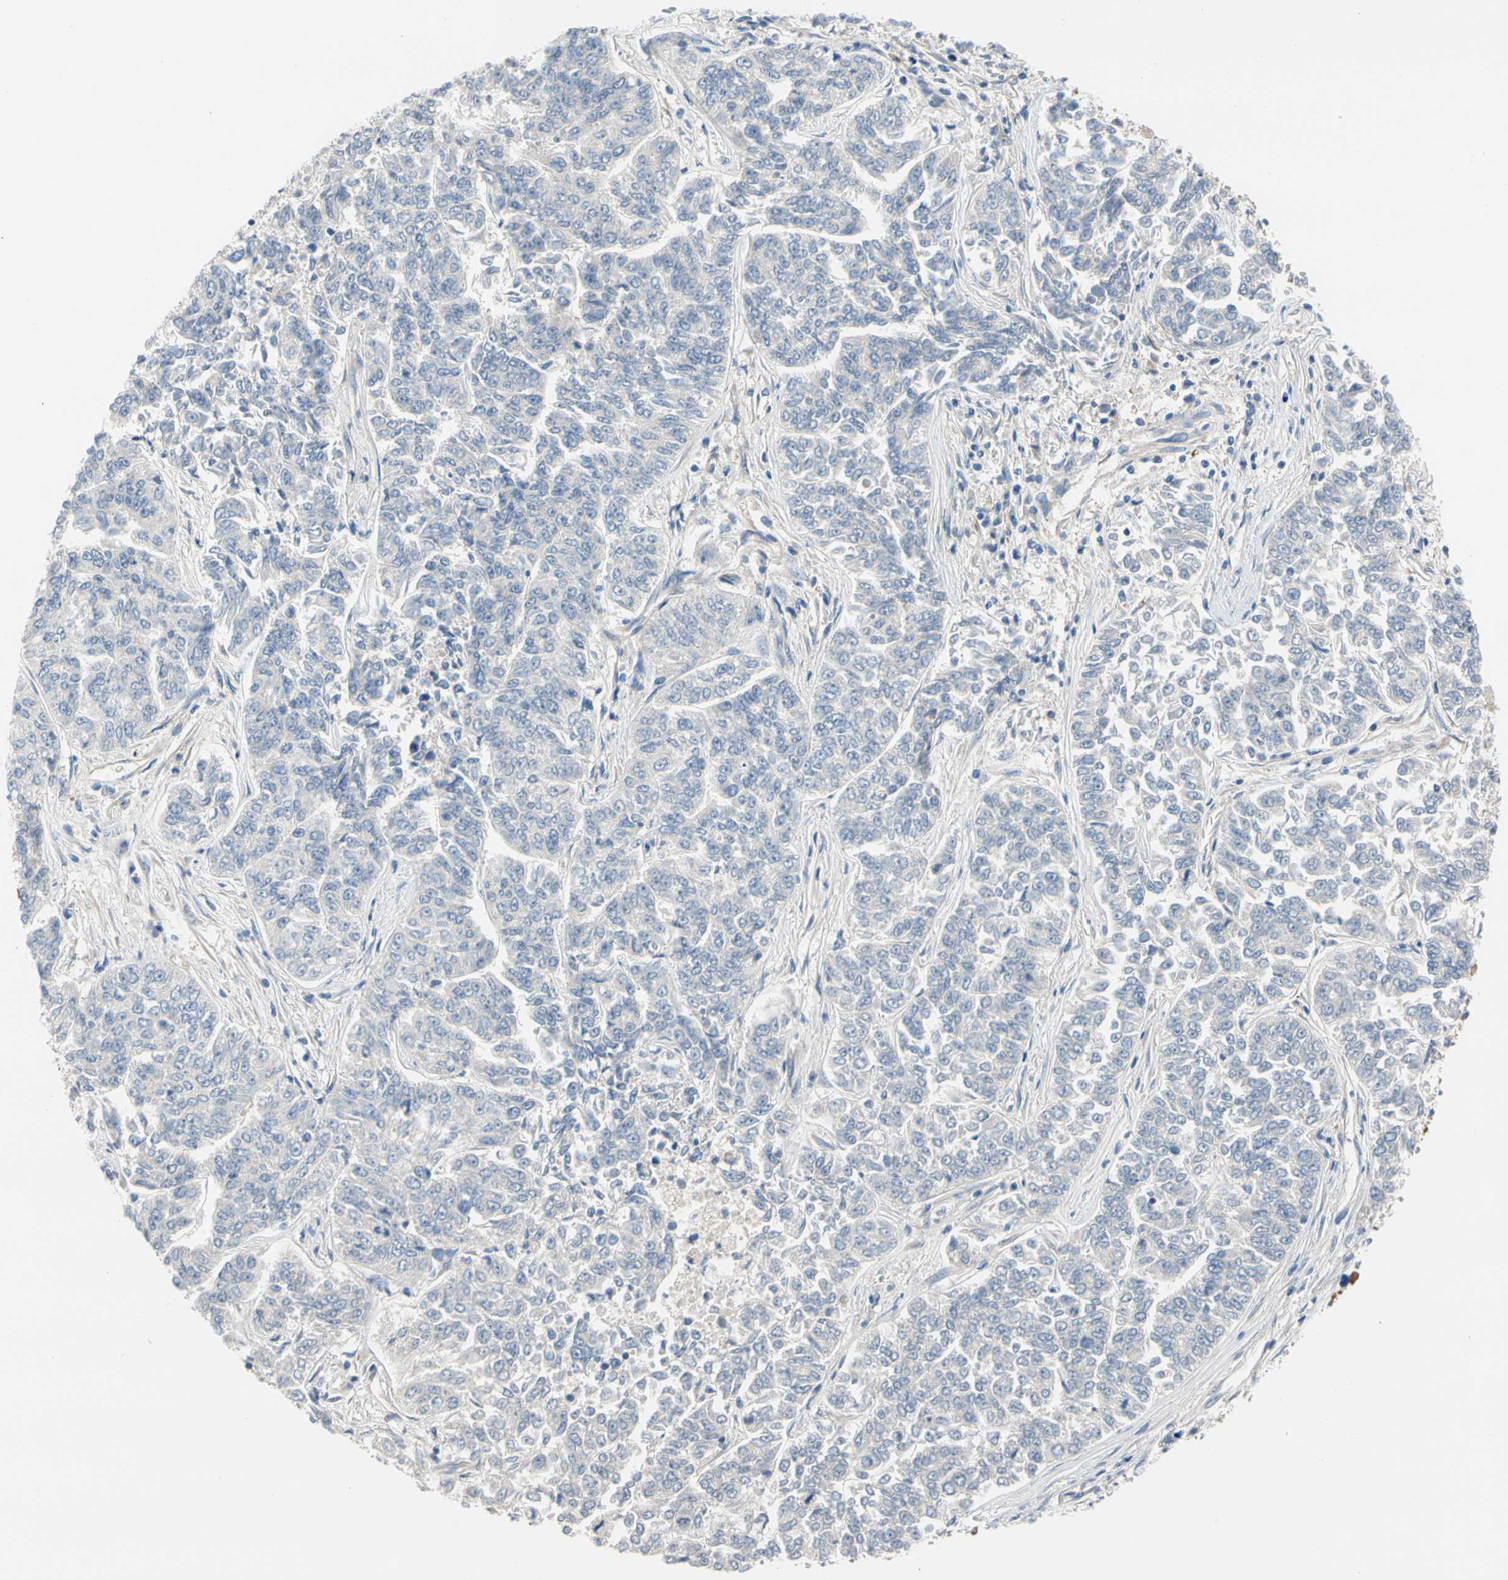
{"staining": {"intensity": "negative", "quantity": "none", "location": "none"}, "tissue": "lung cancer", "cell_type": "Tumor cells", "image_type": "cancer", "snomed": [{"axis": "morphology", "description": "Adenocarcinoma, NOS"}, {"axis": "topography", "description": "Lung"}], "caption": "Lung adenocarcinoma was stained to show a protein in brown. There is no significant expression in tumor cells. (DAB (3,3'-diaminobenzidine) immunohistochemistry visualized using brightfield microscopy, high magnification).", "gene": "ENTREP3", "patient": {"sex": "male", "age": 84}}